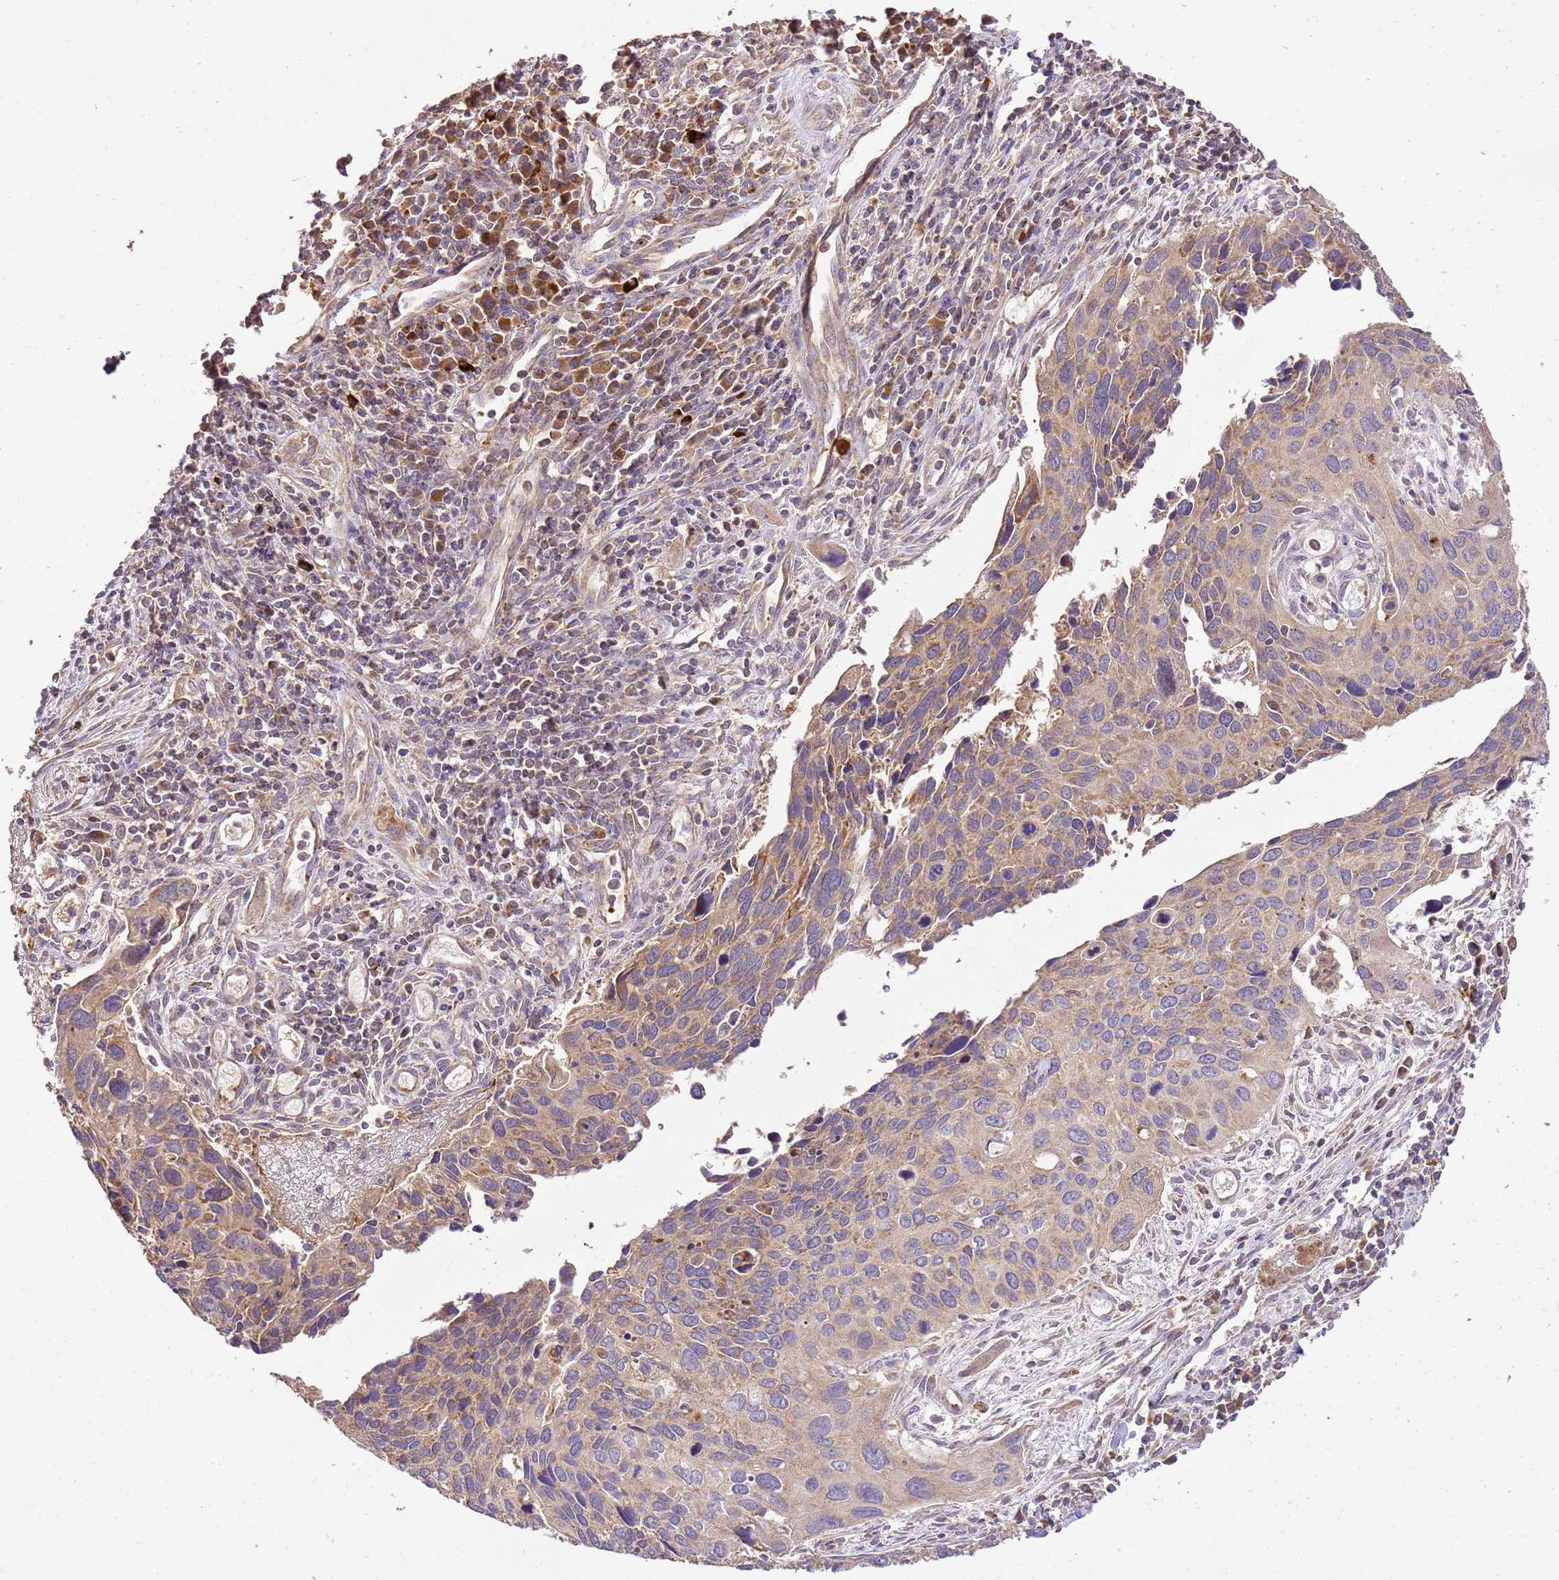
{"staining": {"intensity": "weak", "quantity": "25%-75%", "location": "cytoplasmic/membranous"}, "tissue": "cervical cancer", "cell_type": "Tumor cells", "image_type": "cancer", "snomed": [{"axis": "morphology", "description": "Squamous cell carcinoma, NOS"}, {"axis": "topography", "description": "Cervix"}], "caption": "Weak cytoplasmic/membranous positivity is identified in approximately 25%-75% of tumor cells in squamous cell carcinoma (cervical).", "gene": "LRRC28", "patient": {"sex": "female", "age": 55}}